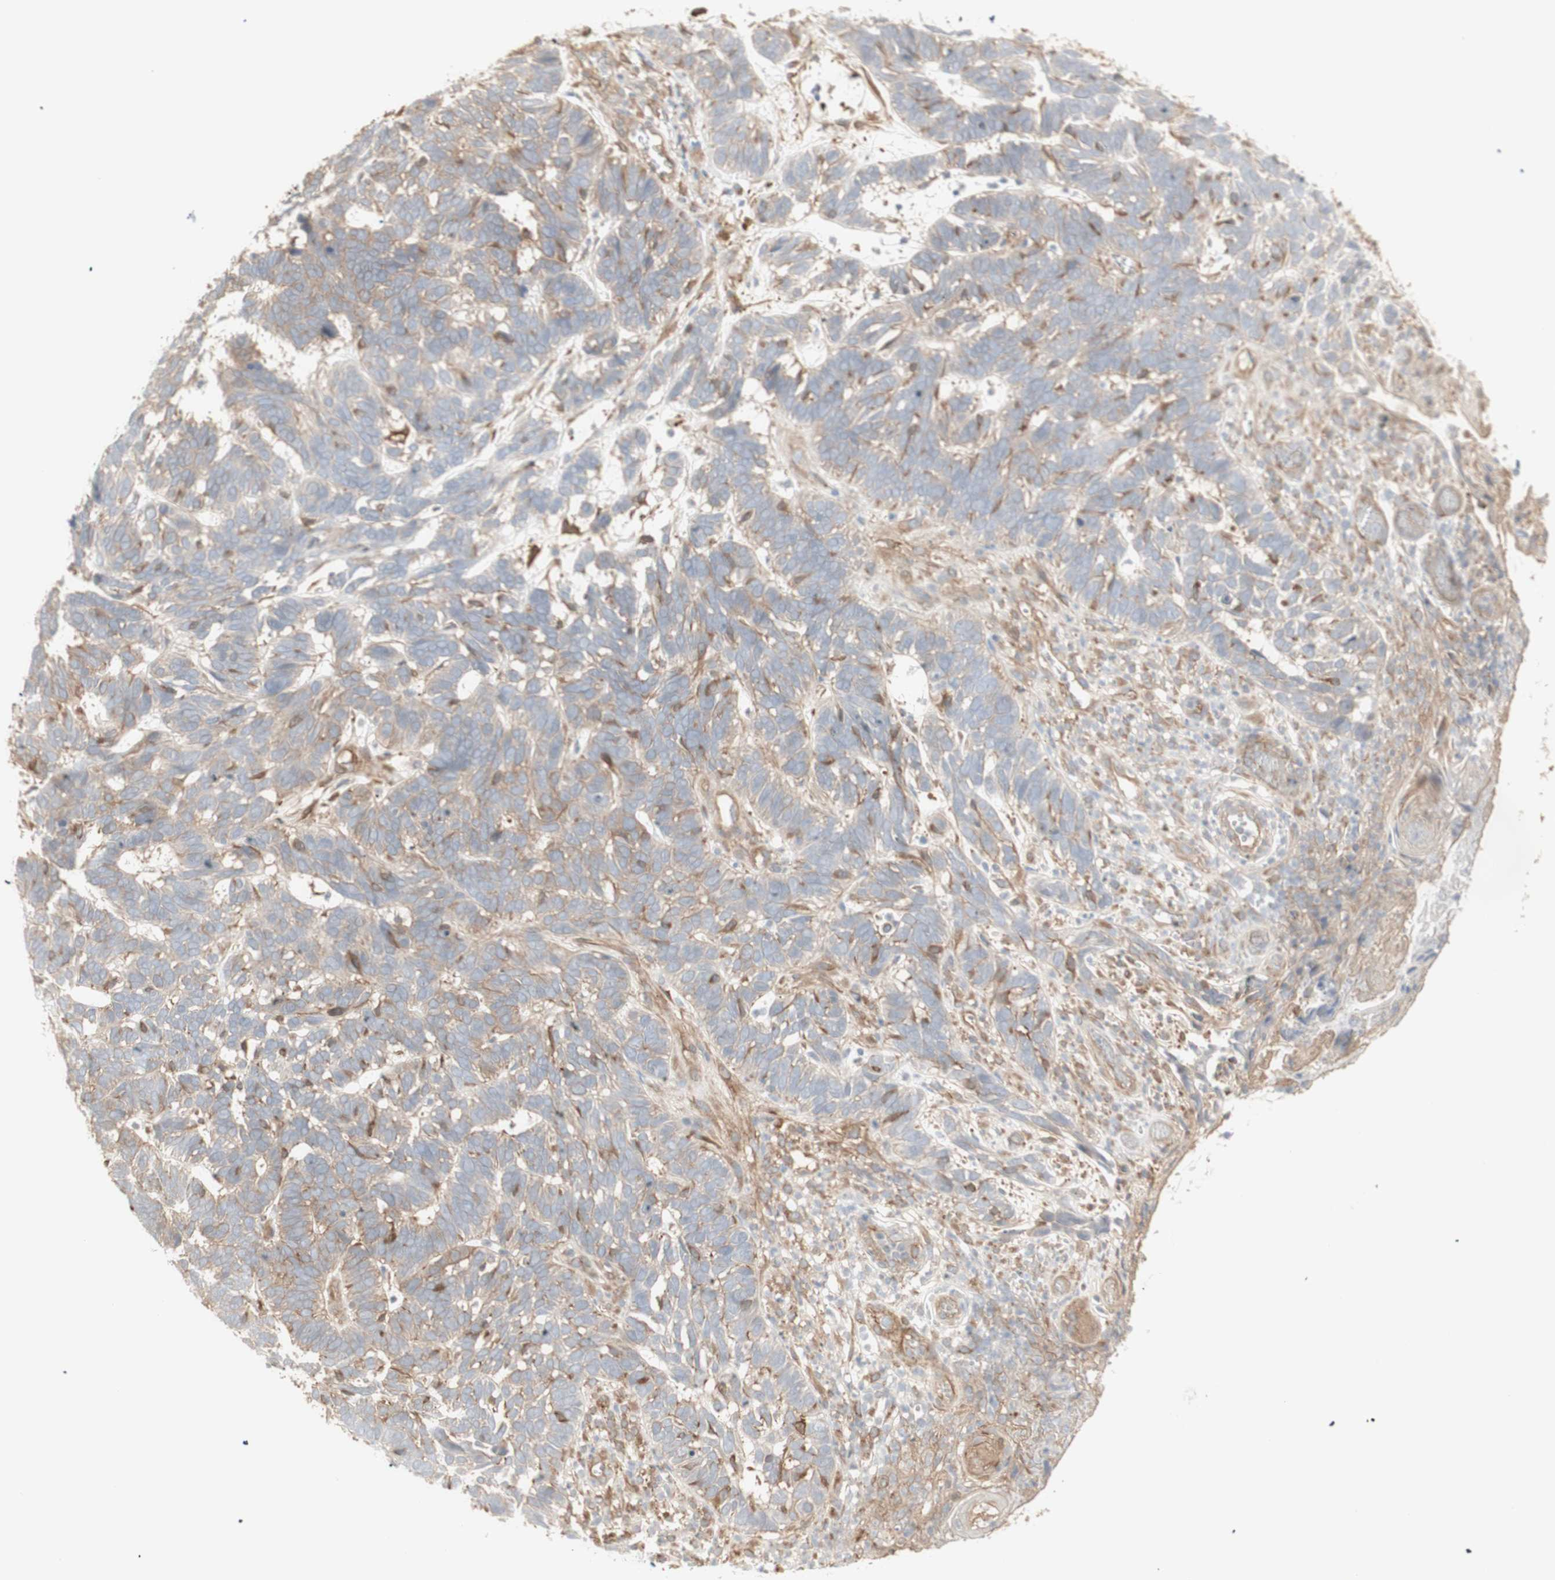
{"staining": {"intensity": "weak", "quantity": ">75%", "location": "cytoplasmic/membranous"}, "tissue": "skin cancer", "cell_type": "Tumor cells", "image_type": "cancer", "snomed": [{"axis": "morphology", "description": "Basal cell carcinoma"}, {"axis": "topography", "description": "Skin"}], "caption": "IHC (DAB) staining of basal cell carcinoma (skin) exhibits weak cytoplasmic/membranous protein staining in about >75% of tumor cells.", "gene": "CNN3", "patient": {"sex": "male", "age": 87}}